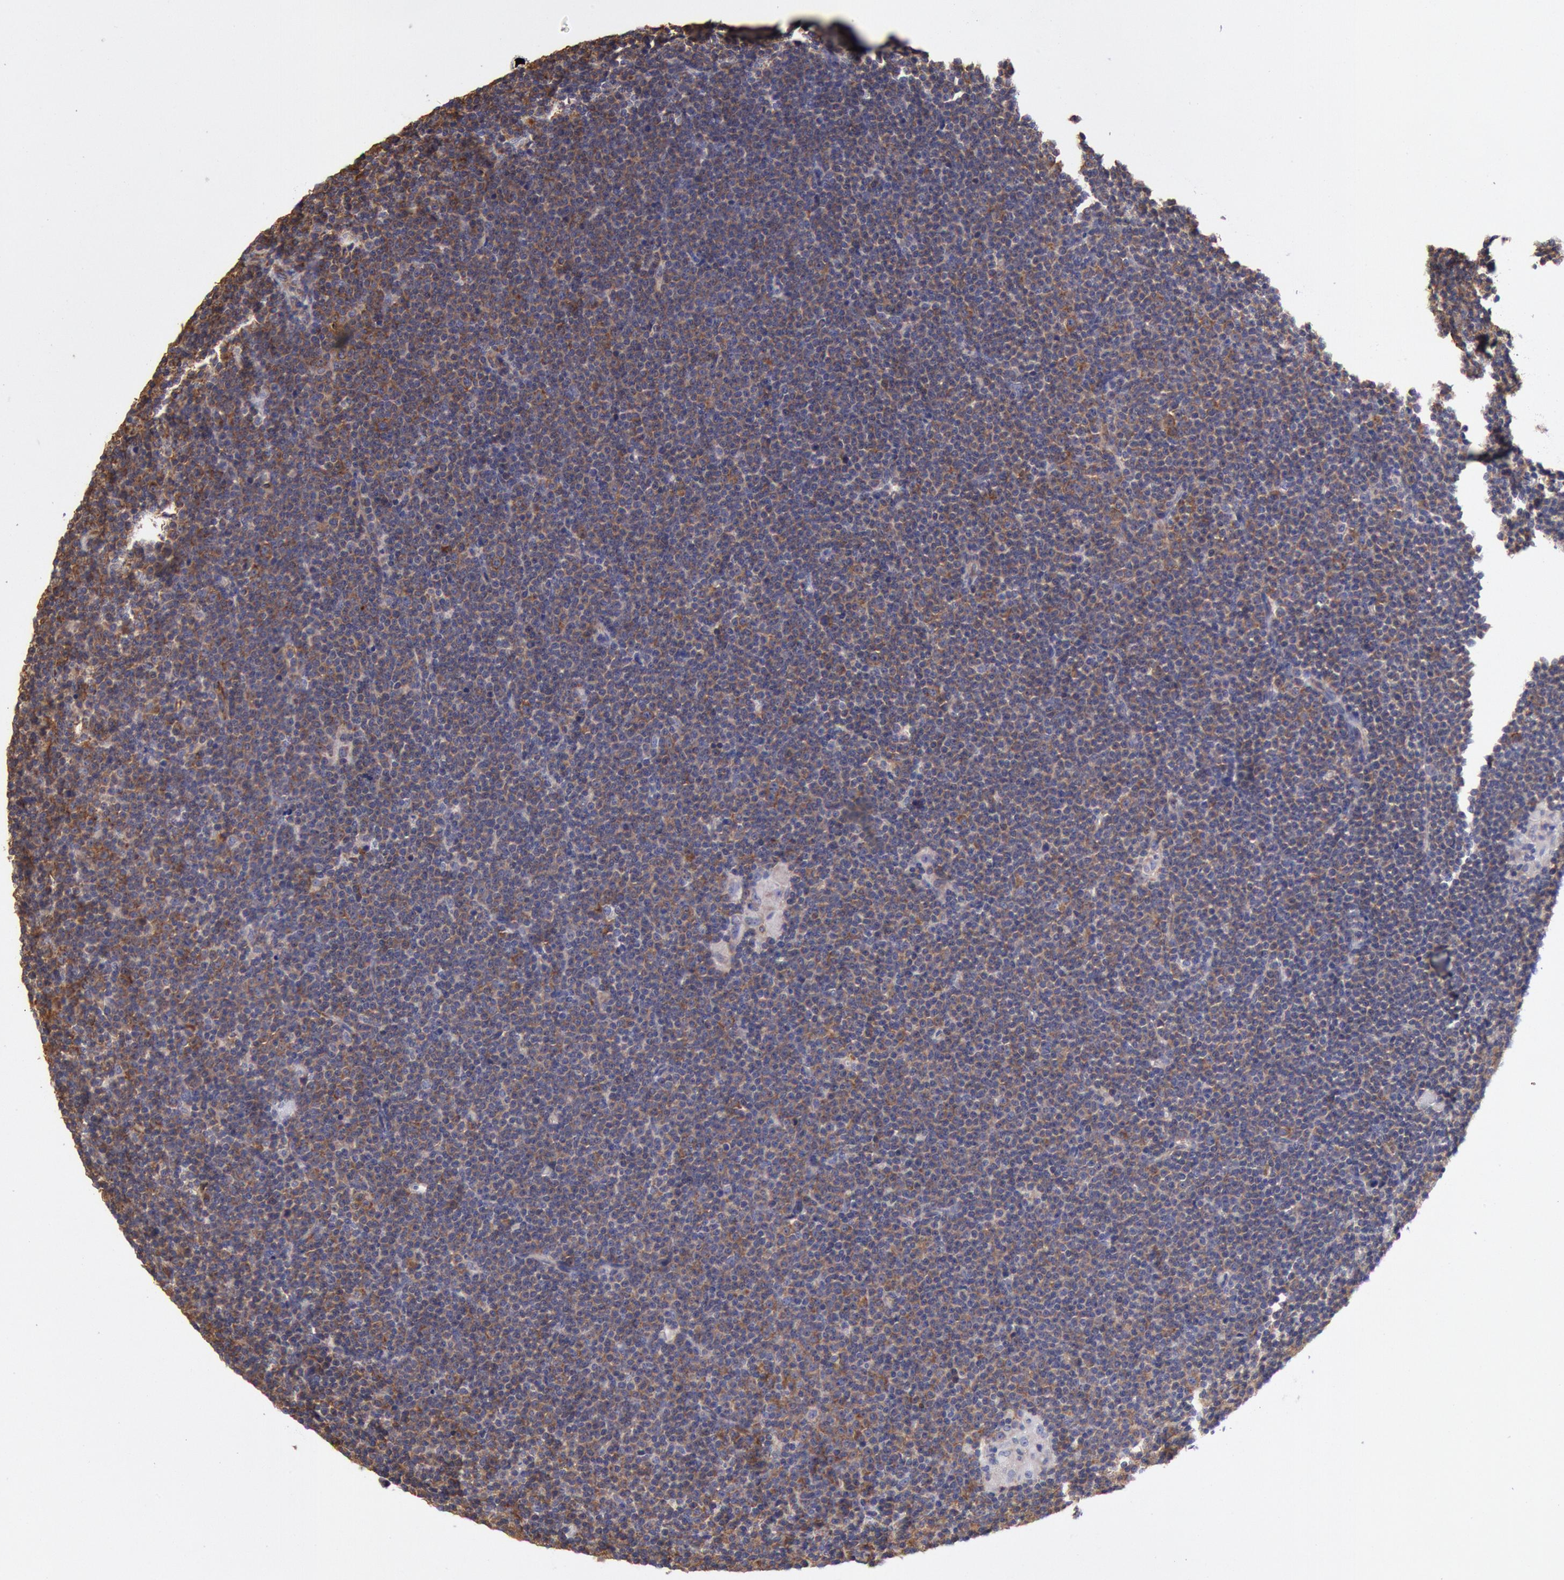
{"staining": {"intensity": "moderate", "quantity": ">75%", "location": "cytoplasmic/membranous"}, "tissue": "lymphoma", "cell_type": "Tumor cells", "image_type": "cancer", "snomed": [{"axis": "morphology", "description": "Malignant lymphoma, non-Hodgkin's type, Low grade"}, {"axis": "topography", "description": "Lymph node"}], "caption": "A brown stain shows moderate cytoplasmic/membranous staining of a protein in lymphoma tumor cells.", "gene": "DRG1", "patient": {"sex": "female", "age": 69}}